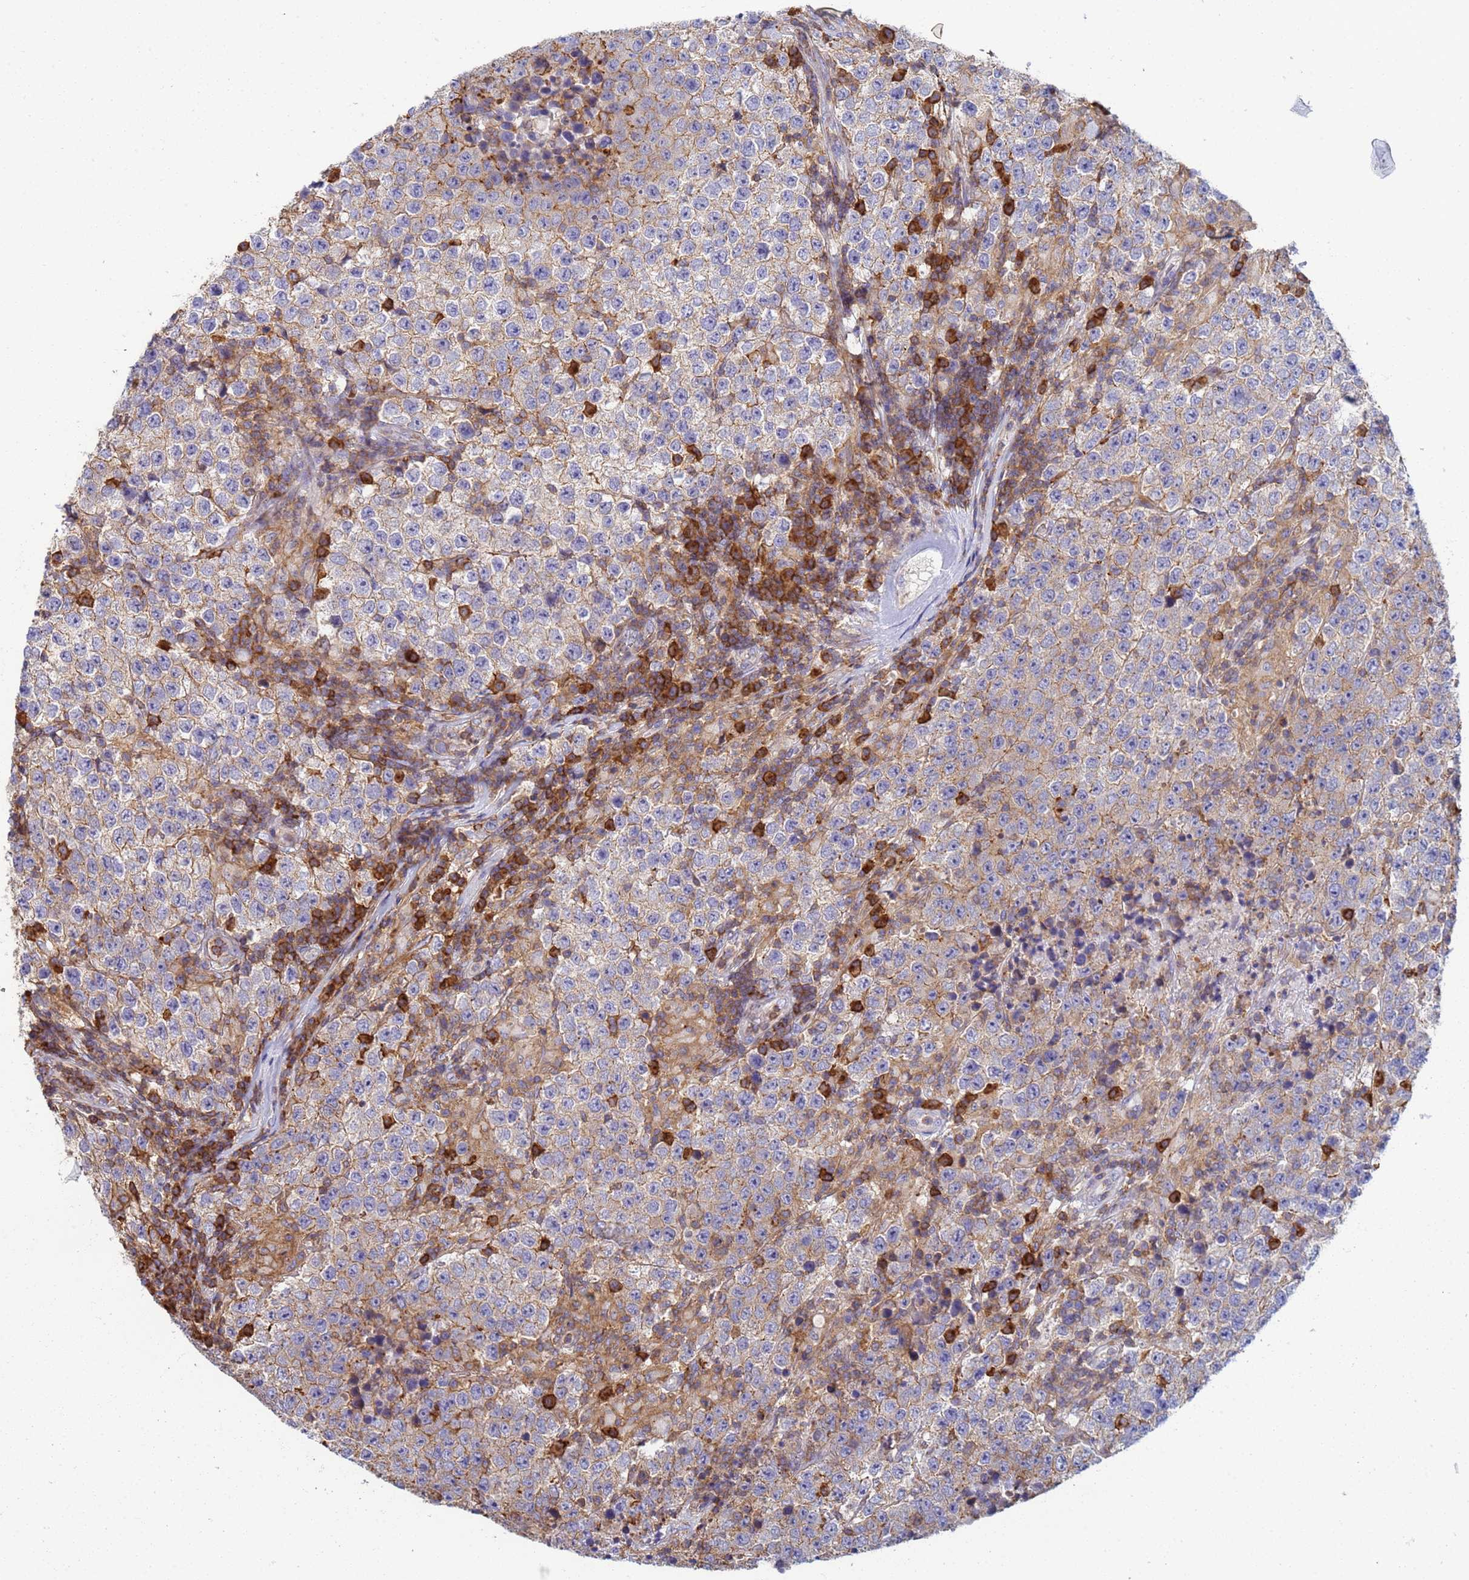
{"staining": {"intensity": "moderate", "quantity": "25%-75%", "location": "cytoplasmic/membranous"}, "tissue": "testis cancer", "cell_type": "Tumor cells", "image_type": "cancer", "snomed": [{"axis": "morphology", "description": "Seminoma, NOS"}, {"axis": "morphology", "description": "Carcinoma, Embryonal, NOS"}, {"axis": "topography", "description": "Testis"}], "caption": "The immunohistochemical stain shows moderate cytoplasmic/membranous positivity in tumor cells of testis seminoma tissue.", "gene": "ZNG1B", "patient": {"sex": "male", "age": 41}}